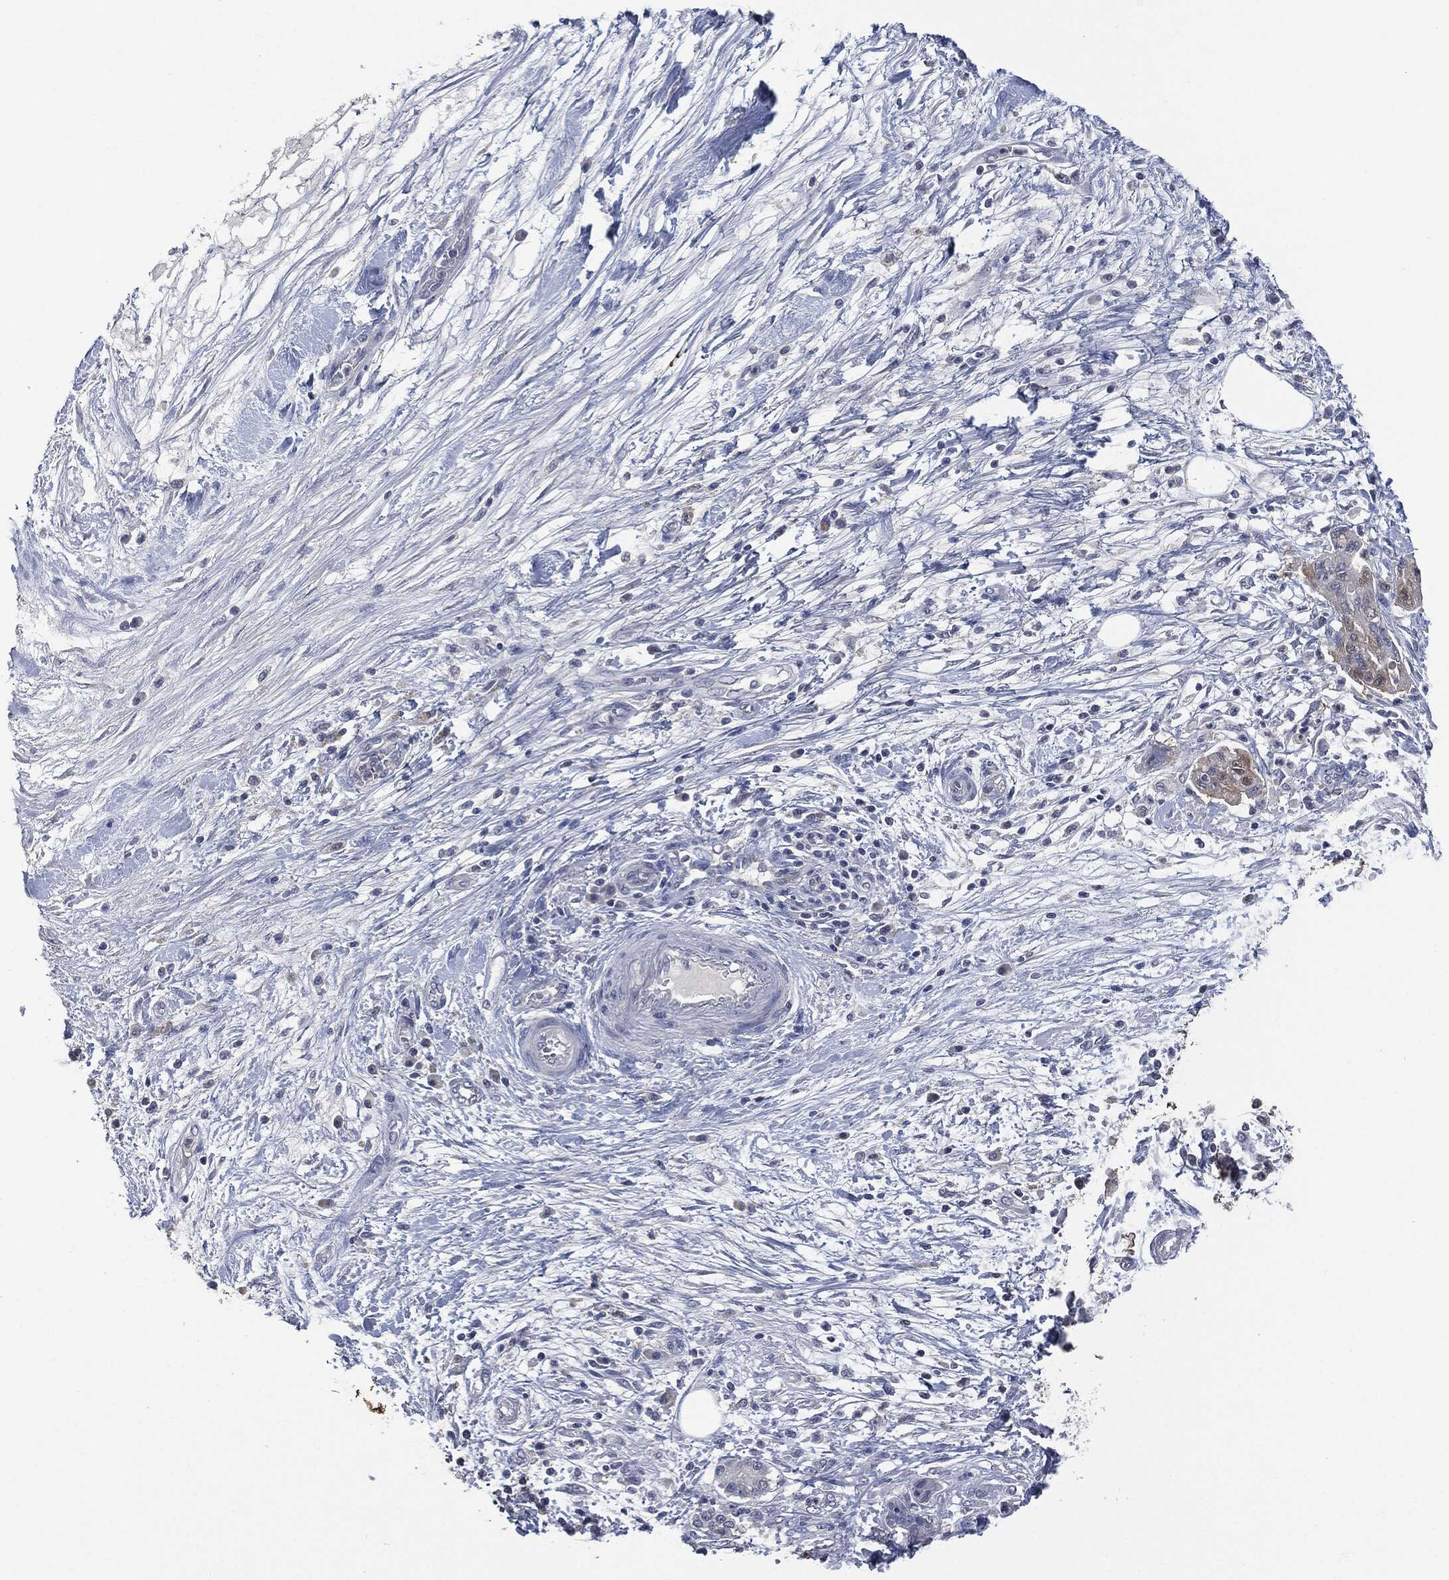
{"staining": {"intensity": "moderate", "quantity": "<25%", "location": "cytoplasmic/membranous"}, "tissue": "pancreatic cancer", "cell_type": "Tumor cells", "image_type": "cancer", "snomed": [{"axis": "morphology", "description": "Adenocarcinoma, NOS"}, {"axis": "topography", "description": "Pancreas"}], "caption": "Protein positivity by immunohistochemistry displays moderate cytoplasmic/membranous positivity in about <25% of tumor cells in pancreatic cancer (adenocarcinoma).", "gene": "IL1RN", "patient": {"sex": "female", "age": 73}}